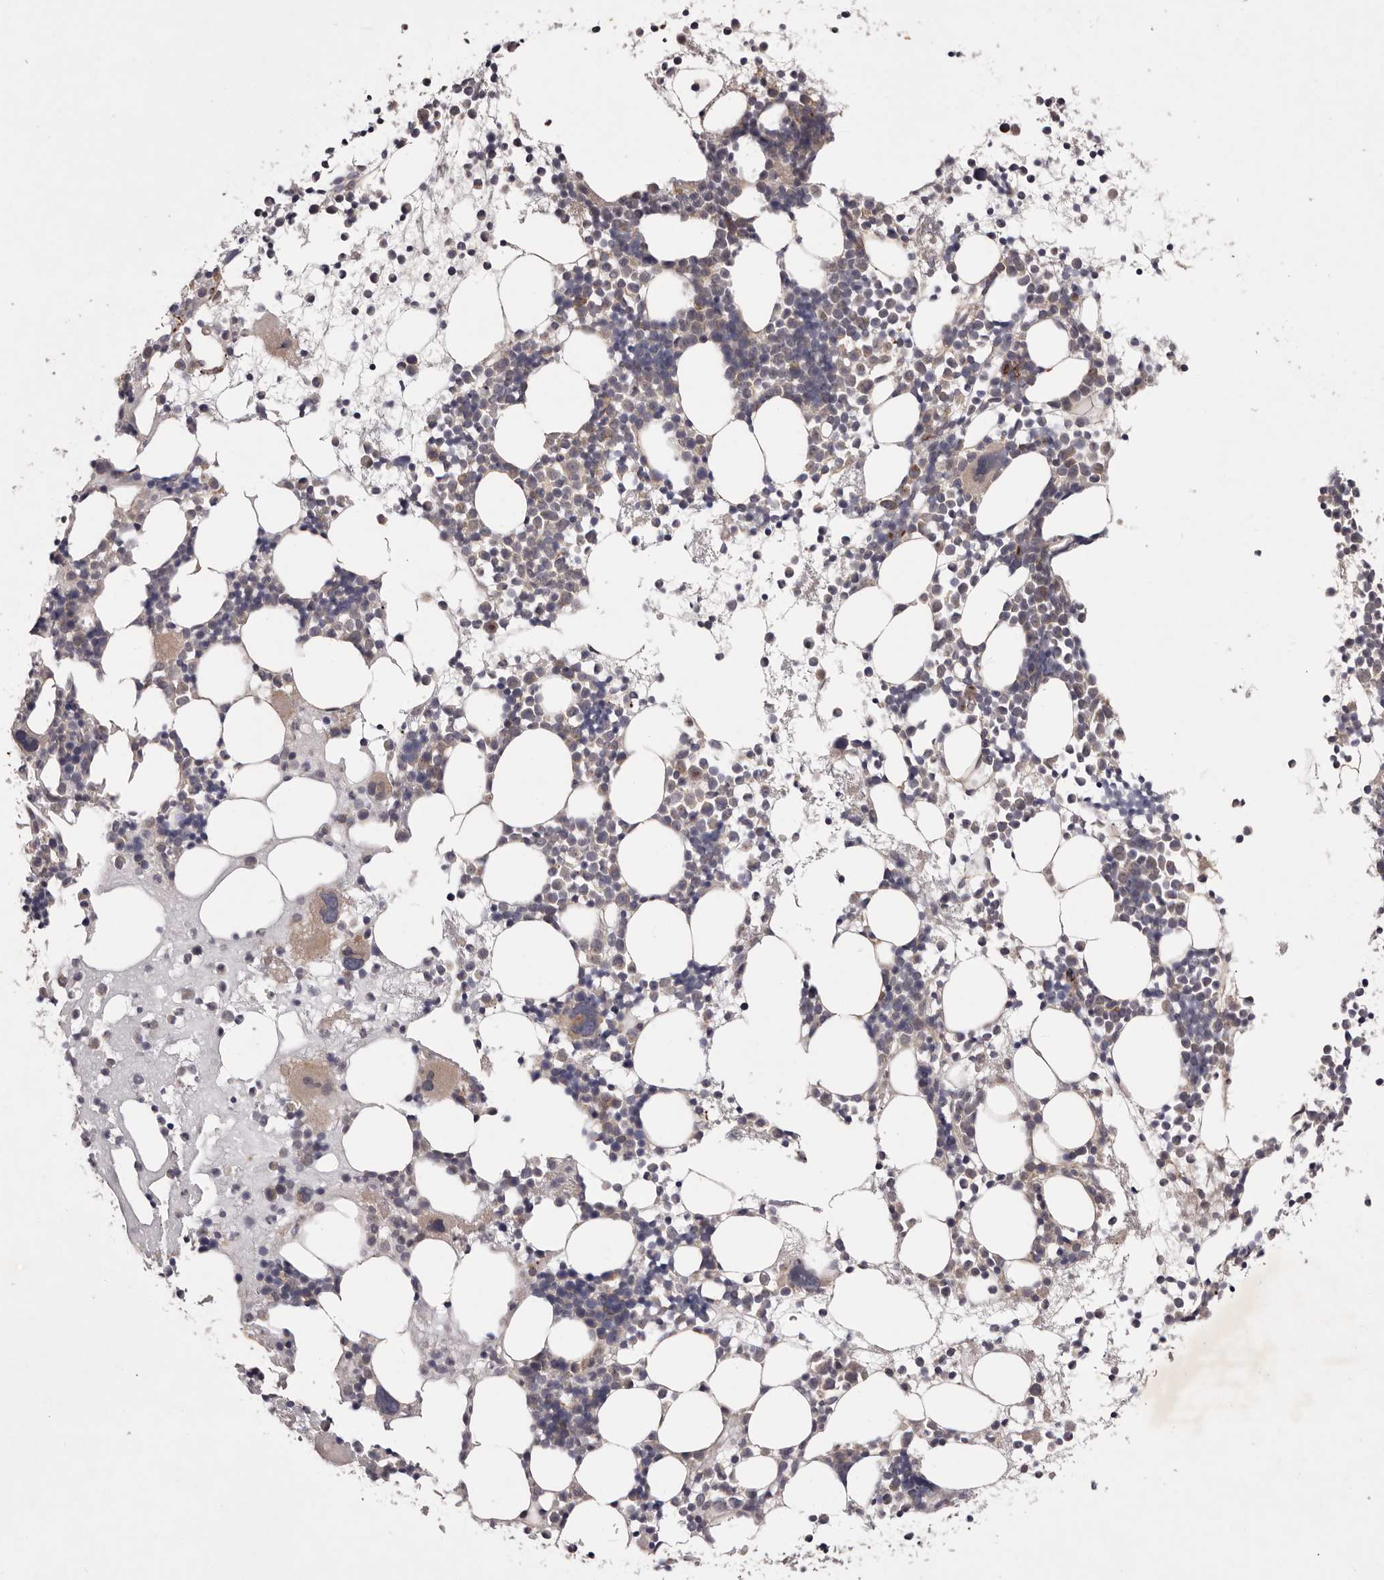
{"staining": {"intensity": "weak", "quantity": "25%-75%", "location": "cytoplasmic/membranous"}, "tissue": "bone marrow", "cell_type": "Hematopoietic cells", "image_type": "normal", "snomed": [{"axis": "morphology", "description": "Normal tissue, NOS"}, {"axis": "topography", "description": "Bone marrow"}], "caption": "Protein expression by immunohistochemistry shows weak cytoplasmic/membranous expression in approximately 25%-75% of hematopoietic cells in unremarkable bone marrow.", "gene": "PNRC1", "patient": {"sex": "female", "age": 57}}